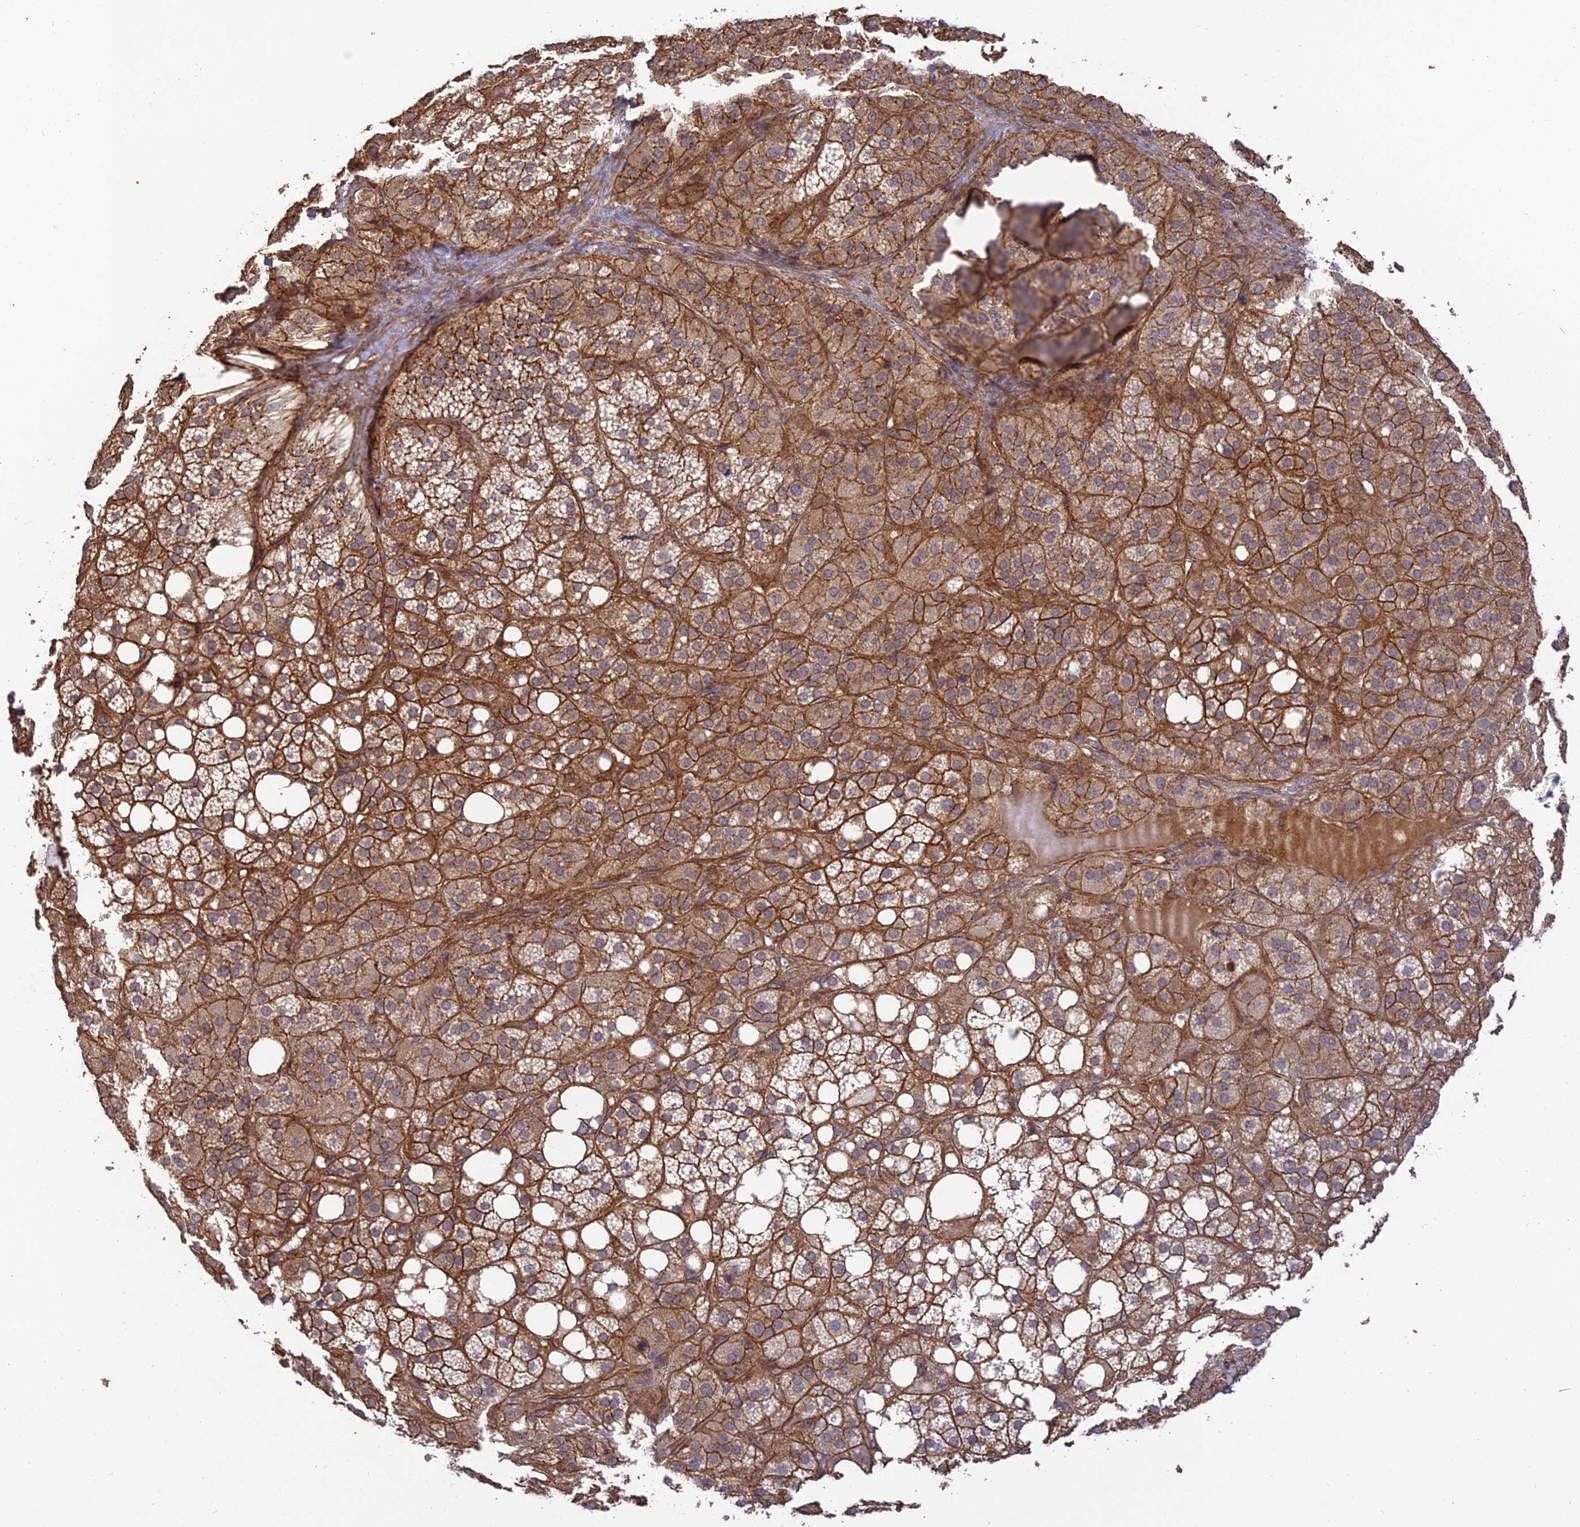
{"staining": {"intensity": "strong", "quantity": ">75%", "location": "cytoplasmic/membranous"}, "tissue": "adrenal gland", "cell_type": "Glandular cells", "image_type": "normal", "snomed": [{"axis": "morphology", "description": "Normal tissue, NOS"}, {"axis": "topography", "description": "Adrenal gland"}], "caption": "DAB immunohistochemical staining of benign human adrenal gland displays strong cytoplasmic/membranous protein positivity in about >75% of glandular cells.", "gene": "HOMER2", "patient": {"sex": "female", "age": 59}}